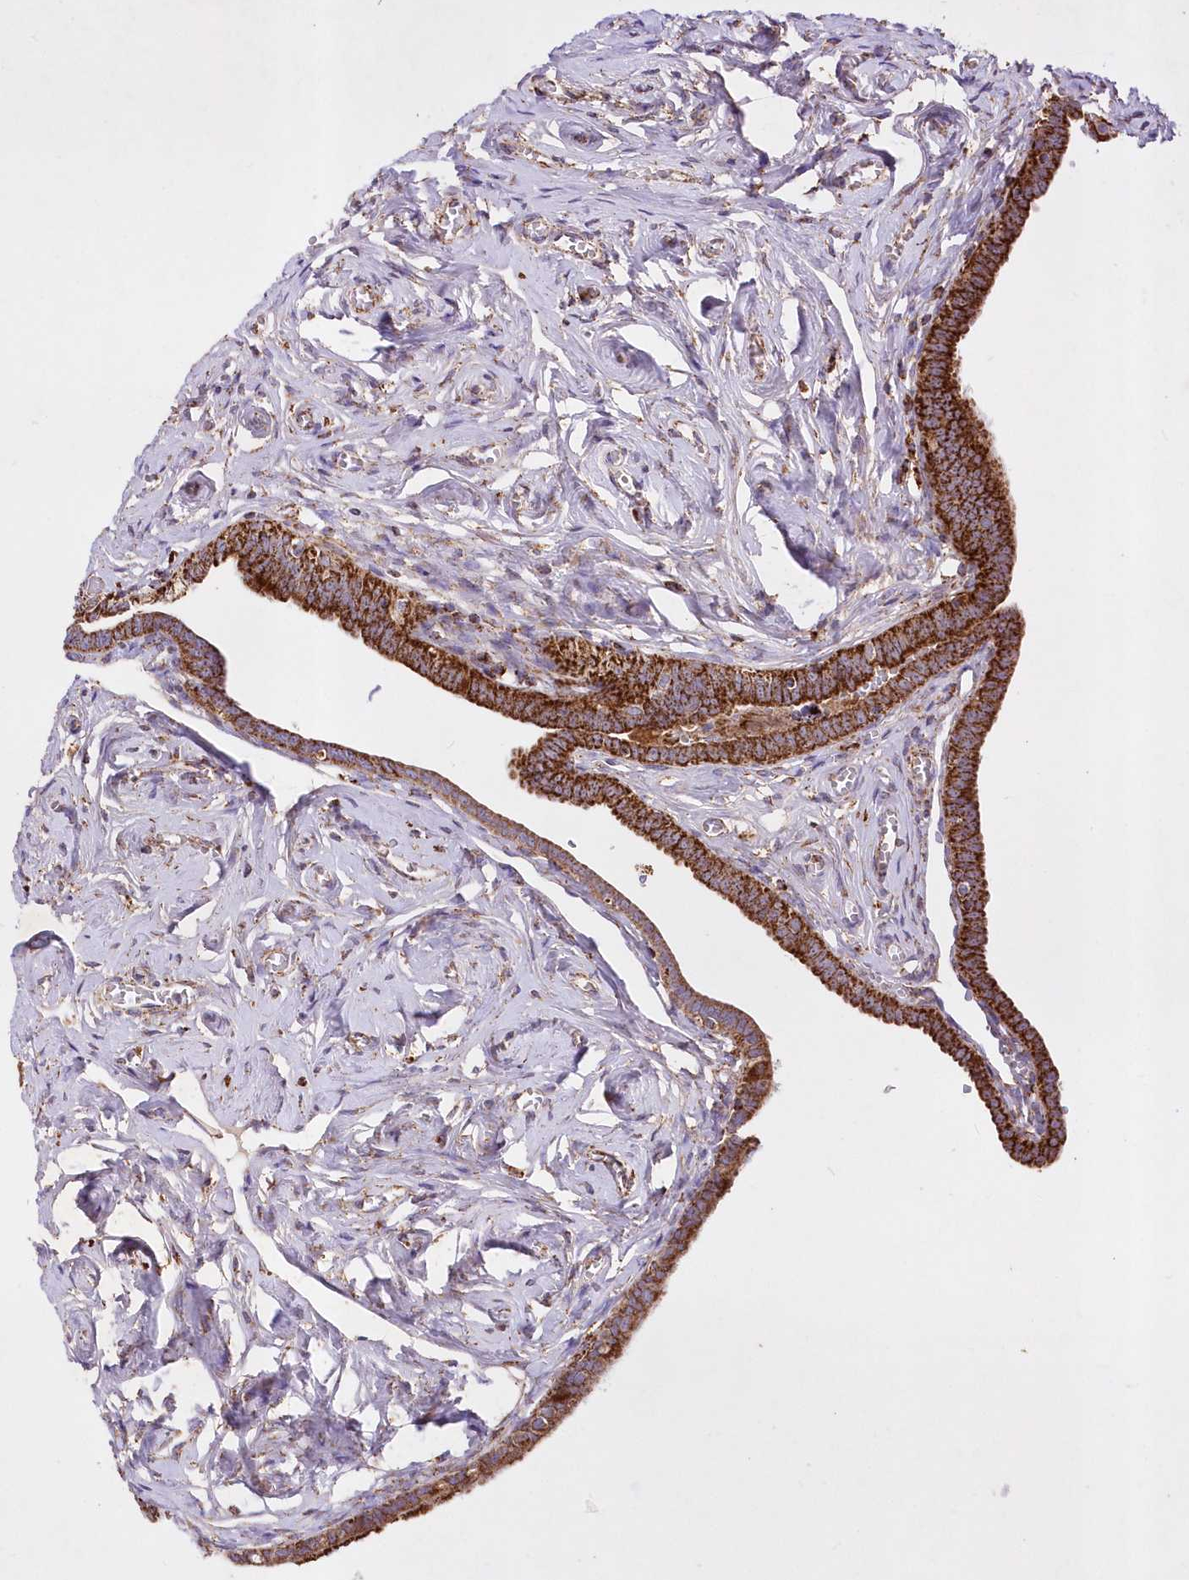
{"staining": {"intensity": "strong", "quantity": ">75%", "location": "cytoplasmic/membranous"}, "tissue": "fallopian tube", "cell_type": "Glandular cells", "image_type": "normal", "snomed": [{"axis": "morphology", "description": "Normal tissue, NOS"}, {"axis": "topography", "description": "Fallopian tube"}], "caption": "Fallopian tube stained with a brown dye reveals strong cytoplasmic/membranous positive expression in approximately >75% of glandular cells.", "gene": "ASNSD1", "patient": {"sex": "female", "age": 71}}